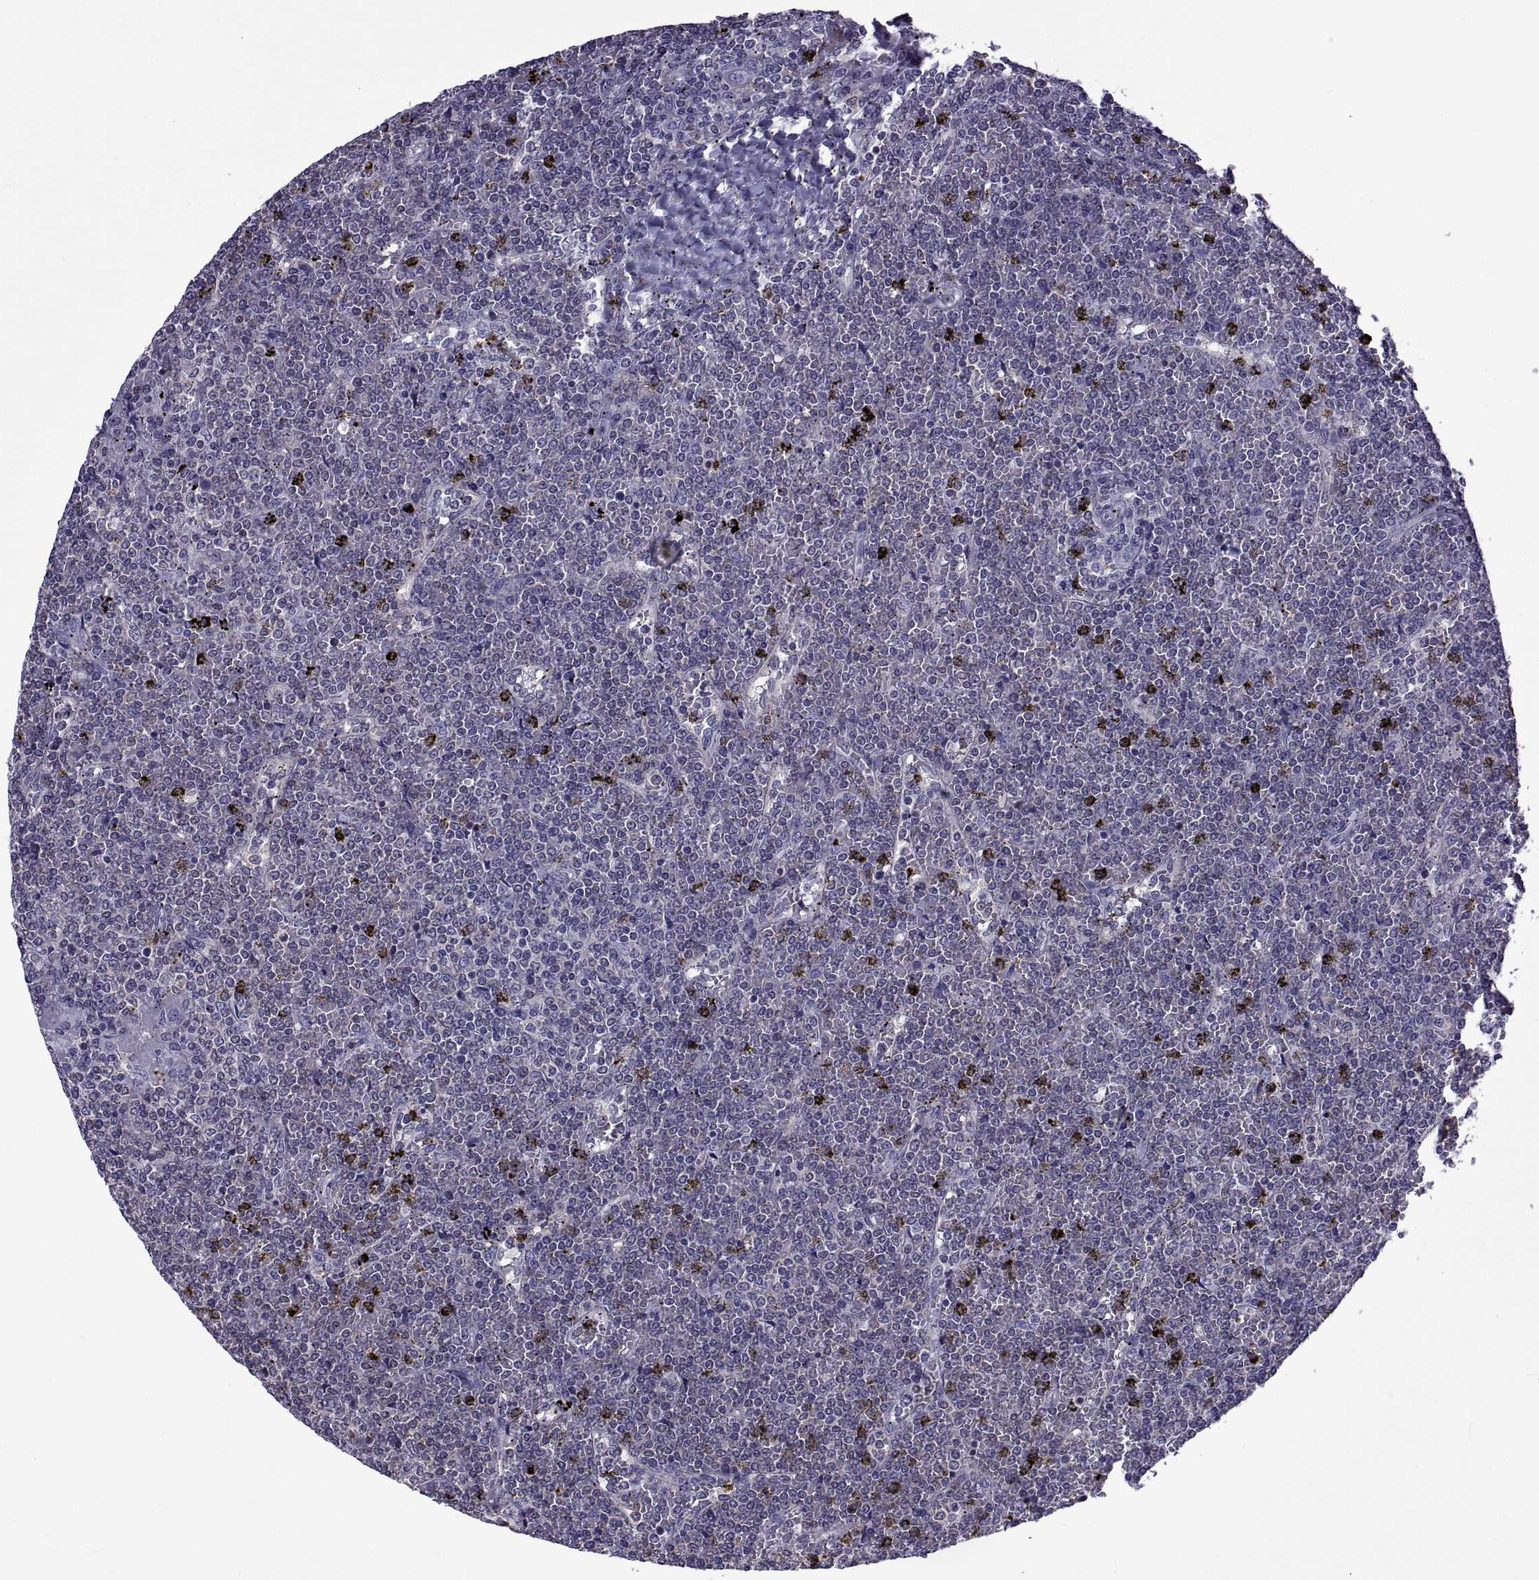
{"staining": {"intensity": "negative", "quantity": "none", "location": "none"}, "tissue": "lymphoma", "cell_type": "Tumor cells", "image_type": "cancer", "snomed": [{"axis": "morphology", "description": "Malignant lymphoma, non-Hodgkin's type, Low grade"}, {"axis": "topography", "description": "Spleen"}], "caption": "There is no significant expression in tumor cells of lymphoma.", "gene": "LCN9", "patient": {"sex": "female", "age": 19}}